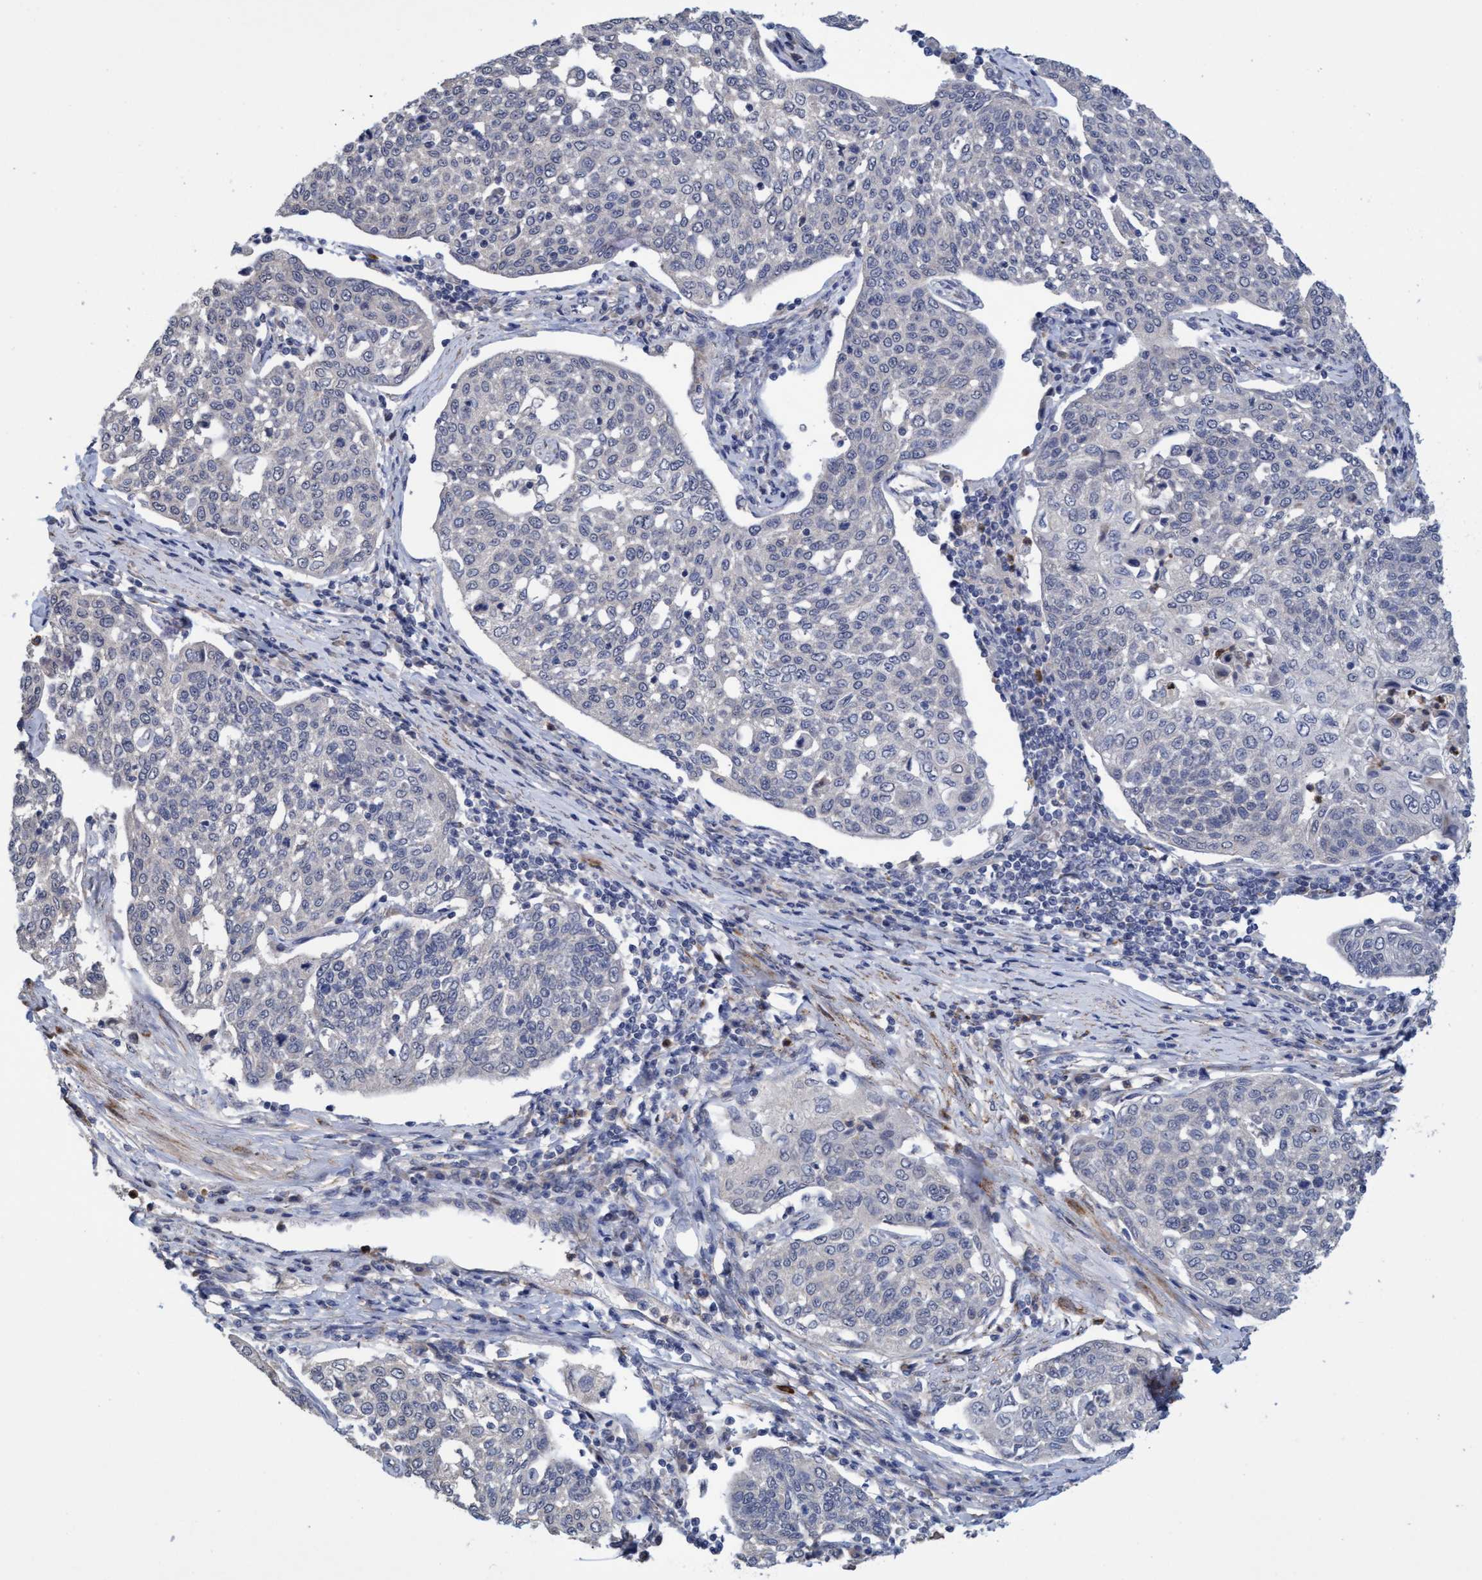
{"staining": {"intensity": "negative", "quantity": "none", "location": "none"}, "tissue": "cervical cancer", "cell_type": "Tumor cells", "image_type": "cancer", "snomed": [{"axis": "morphology", "description": "Squamous cell carcinoma, NOS"}, {"axis": "topography", "description": "Cervix"}], "caption": "The image demonstrates no significant positivity in tumor cells of cervical squamous cell carcinoma.", "gene": "SEMA4D", "patient": {"sex": "female", "age": 34}}